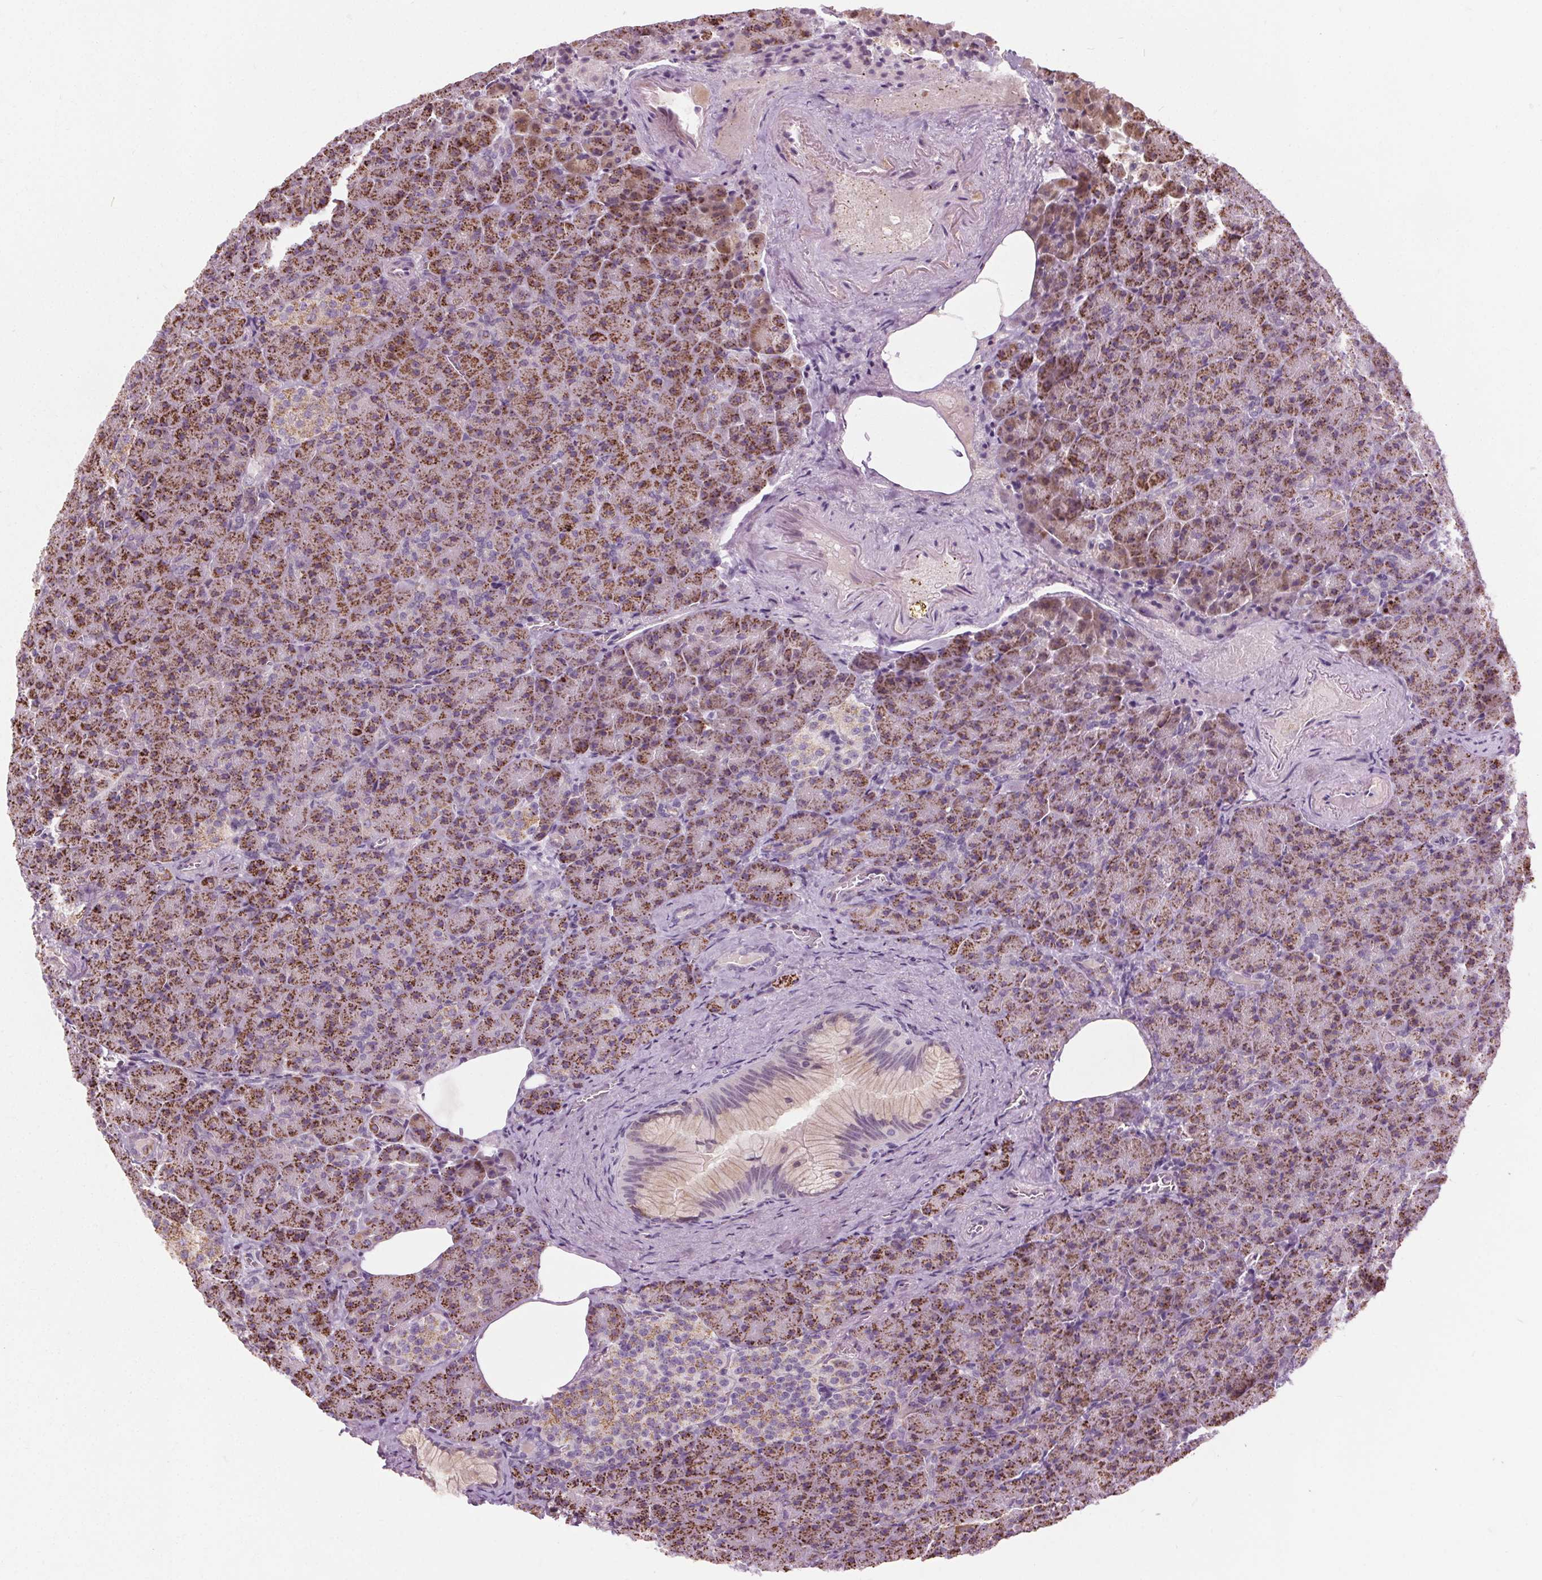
{"staining": {"intensity": "moderate", "quantity": ">75%", "location": "cytoplasmic/membranous"}, "tissue": "pancreas", "cell_type": "Exocrine glandular cells", "image_type": "normal", "snomed": [{"axis": "morphology", "description": "Normal tissue, NOS"}, {"axis": "topography", "description": "Pancreas"}], "caption": "A brown stain highlights moderate cytoplasmic/membranous expression of a protein in exocrine glandular cells of unremarkable human pancreas. (IHC, brightfield microscopy, high magnification).", "gene": "LFNG", "patient": {"sex": "female", "age": 74}}